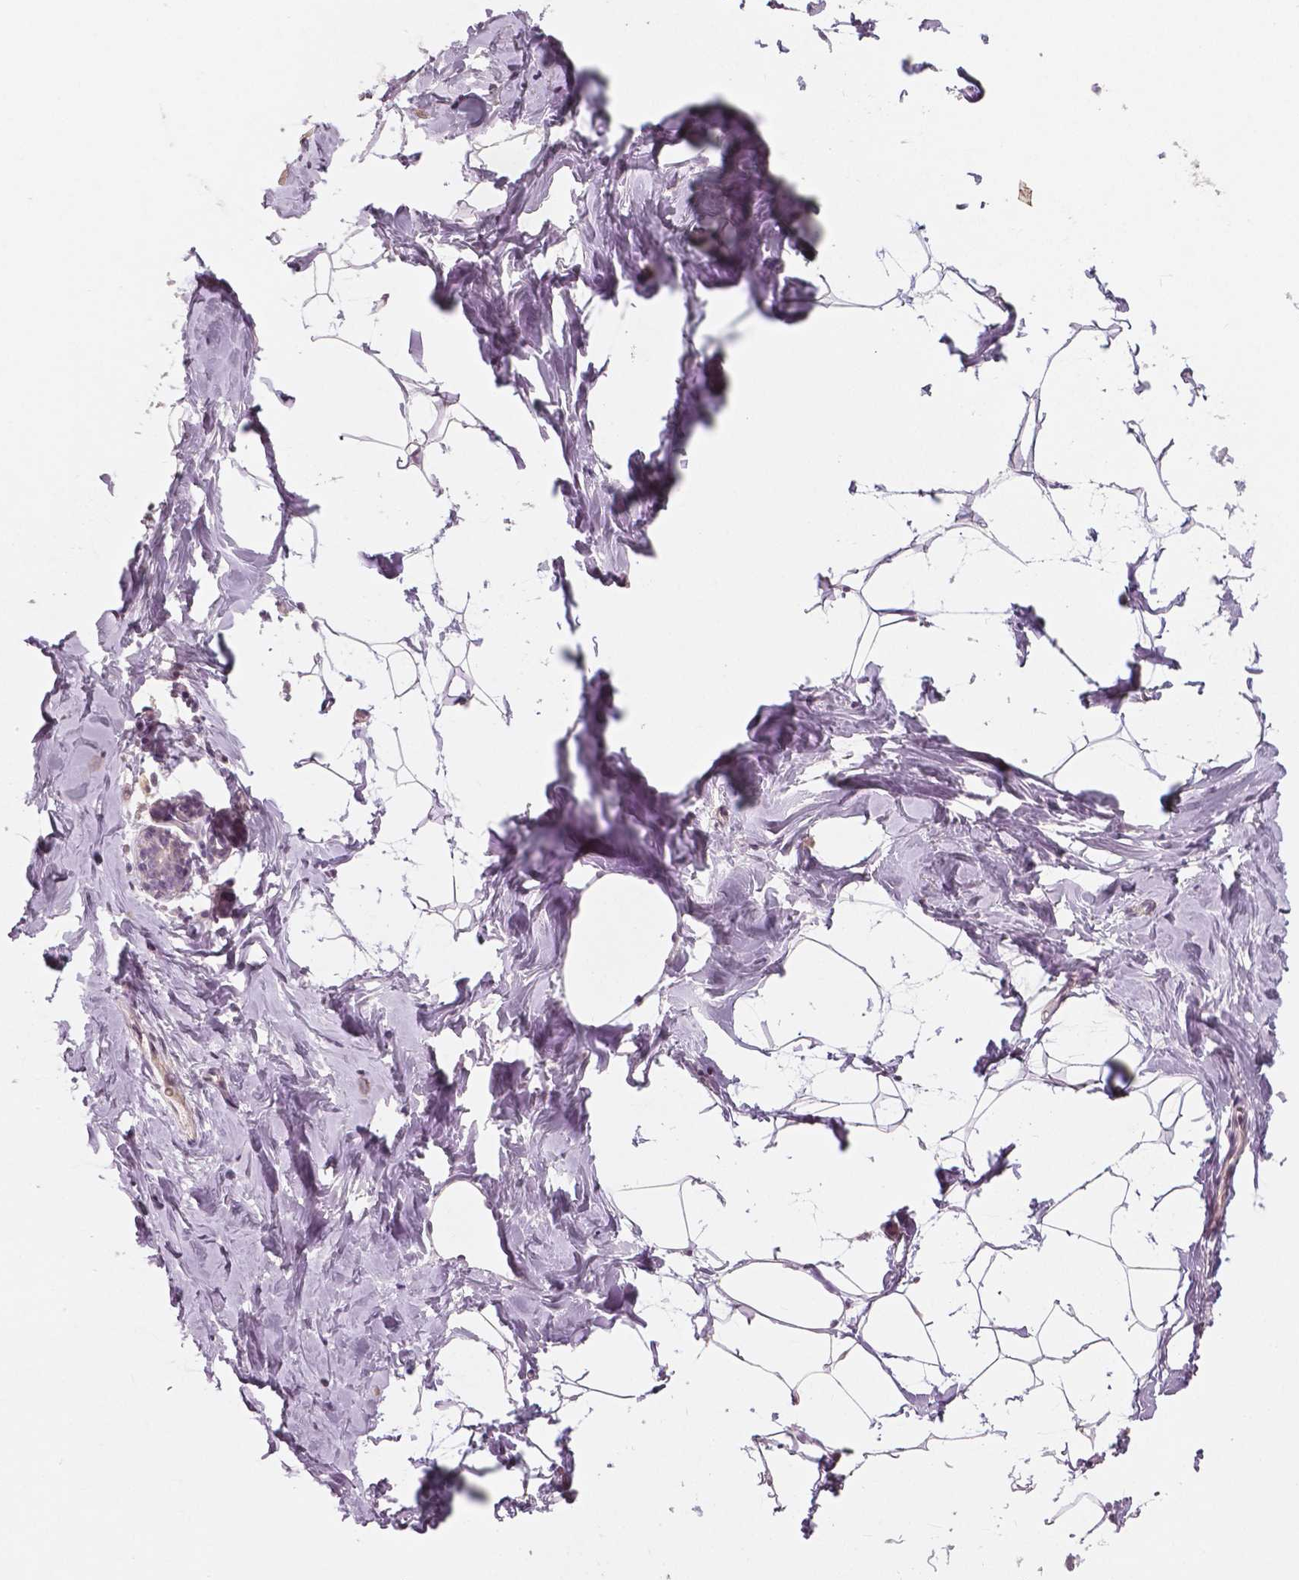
{"staining": {"intensity": "negative", "quantity": "none", "location": "none"}, "tissue": "breast", "cell_type": "Adipocytes", "image_type": "normal", "snomed": [{"axis": "morphology", "description": "Normal tissue, NOS"}, {"axis": "topography", "description": "Breast"}], "caption": "Protein analysis of benign breast displays no significant positivity in adipocytes. (DAB IHC, high magnification).", "gene": "RNASE7", "patient": {"sex": "female", "age": 32}}